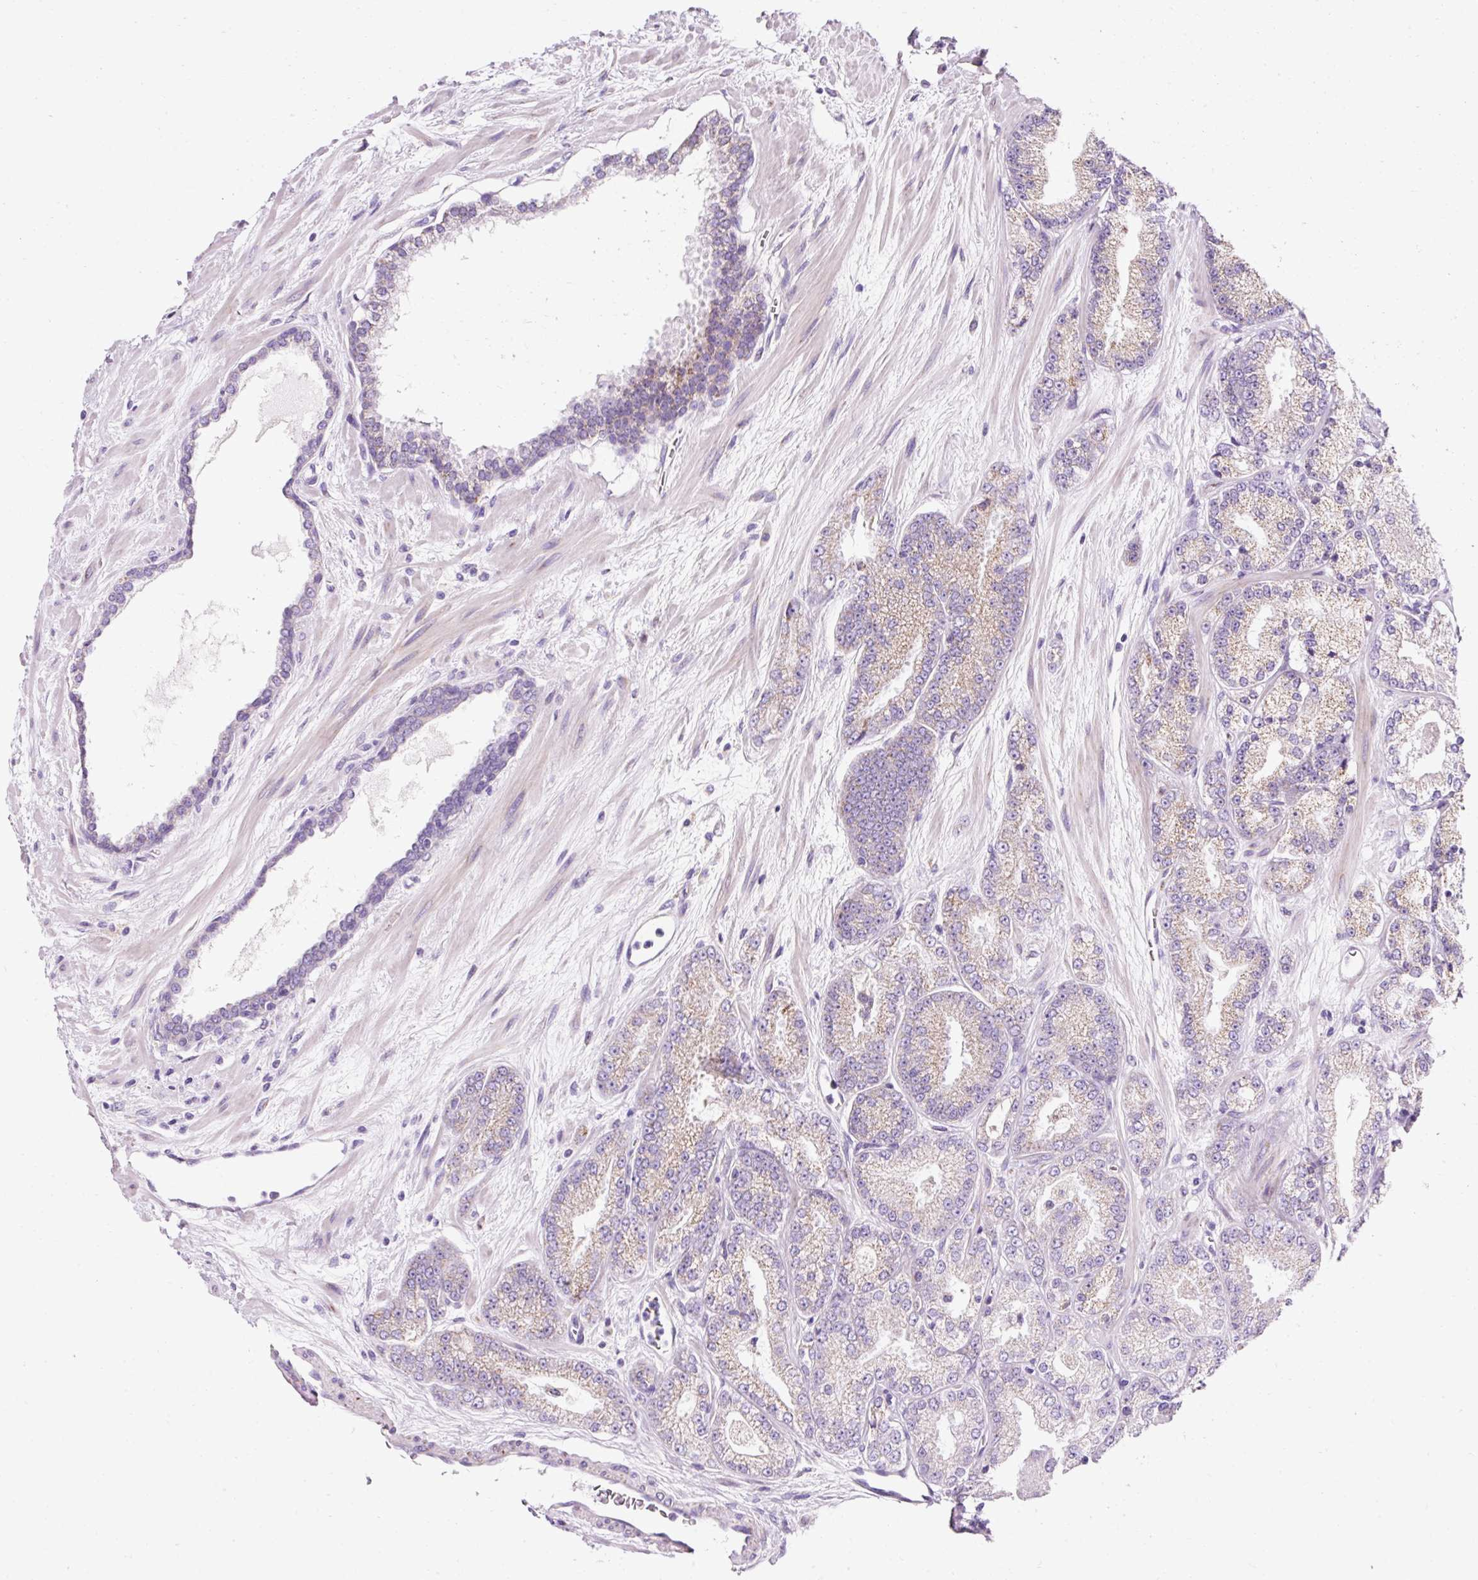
{"staining": {"intensity": "weak", "quantity": "<25%", "location": "cytoplasmic/membranous"}, "tissue": "prostate cancer", "cell_type": "Tumor cells", "image_type": "cancer", "snomed": [{"axis": "morphology", "description": "Adenocarcinoma, High grade"}, {"axis": "topography", "description": "Prostate"}], "caption": "High power microscopy histopathology image of an immunohistochemistry image of prostate cancer (high-grade adenocarcinoma), revealing no significant positivity in tumor cells. (Immunohistochemistry (ihc), brightfield microscopy, high magnification).", "gene": "PLPP2", "patient": {"sex": "male", "age": 68}}